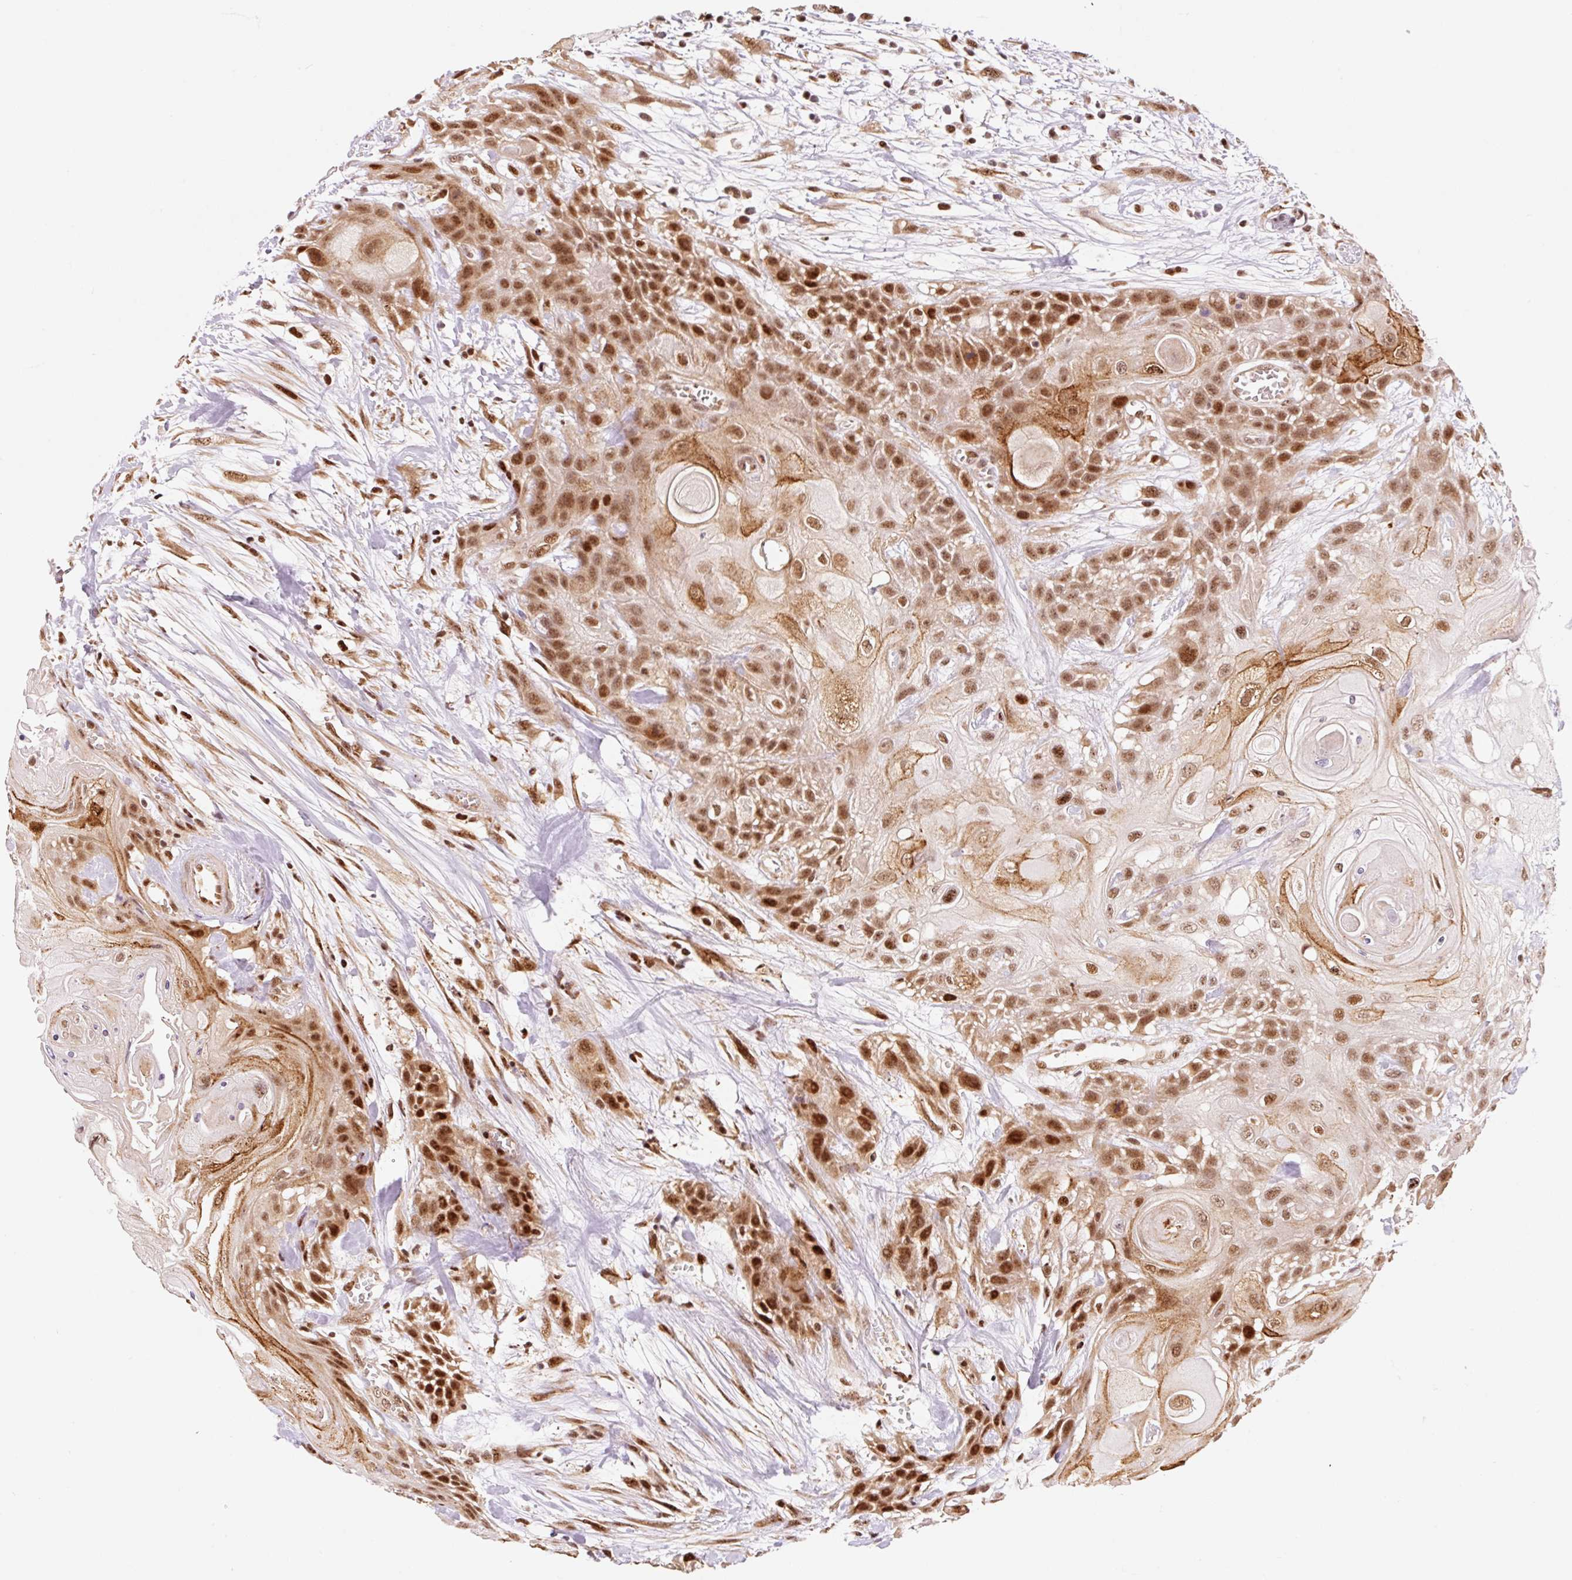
{"staining": {"intensity": "moderate", "quantity": ">75%", "location": "nuclear"}, "tissue": "head and neck cancer", "cell_type": "Tumor cells", "image_type": "cancer", "snomed": [{"axis": "morphology", "description": "Squamous cell carcinoma, NOS"}, {"axis": "topography", "description": "Head-Neck"}], "caption": "Protein staining of head and neck cancer (squamous cell carcinoma) tissue shows moderate nuclear positivity in approximately >75% of tumor cells. (DAB (3,3'-diaminobenzidine) IHC with brightfield microscopy, high magnification).", "gene": "INTS8", "patient": {"sex": "female", "age": 43}}